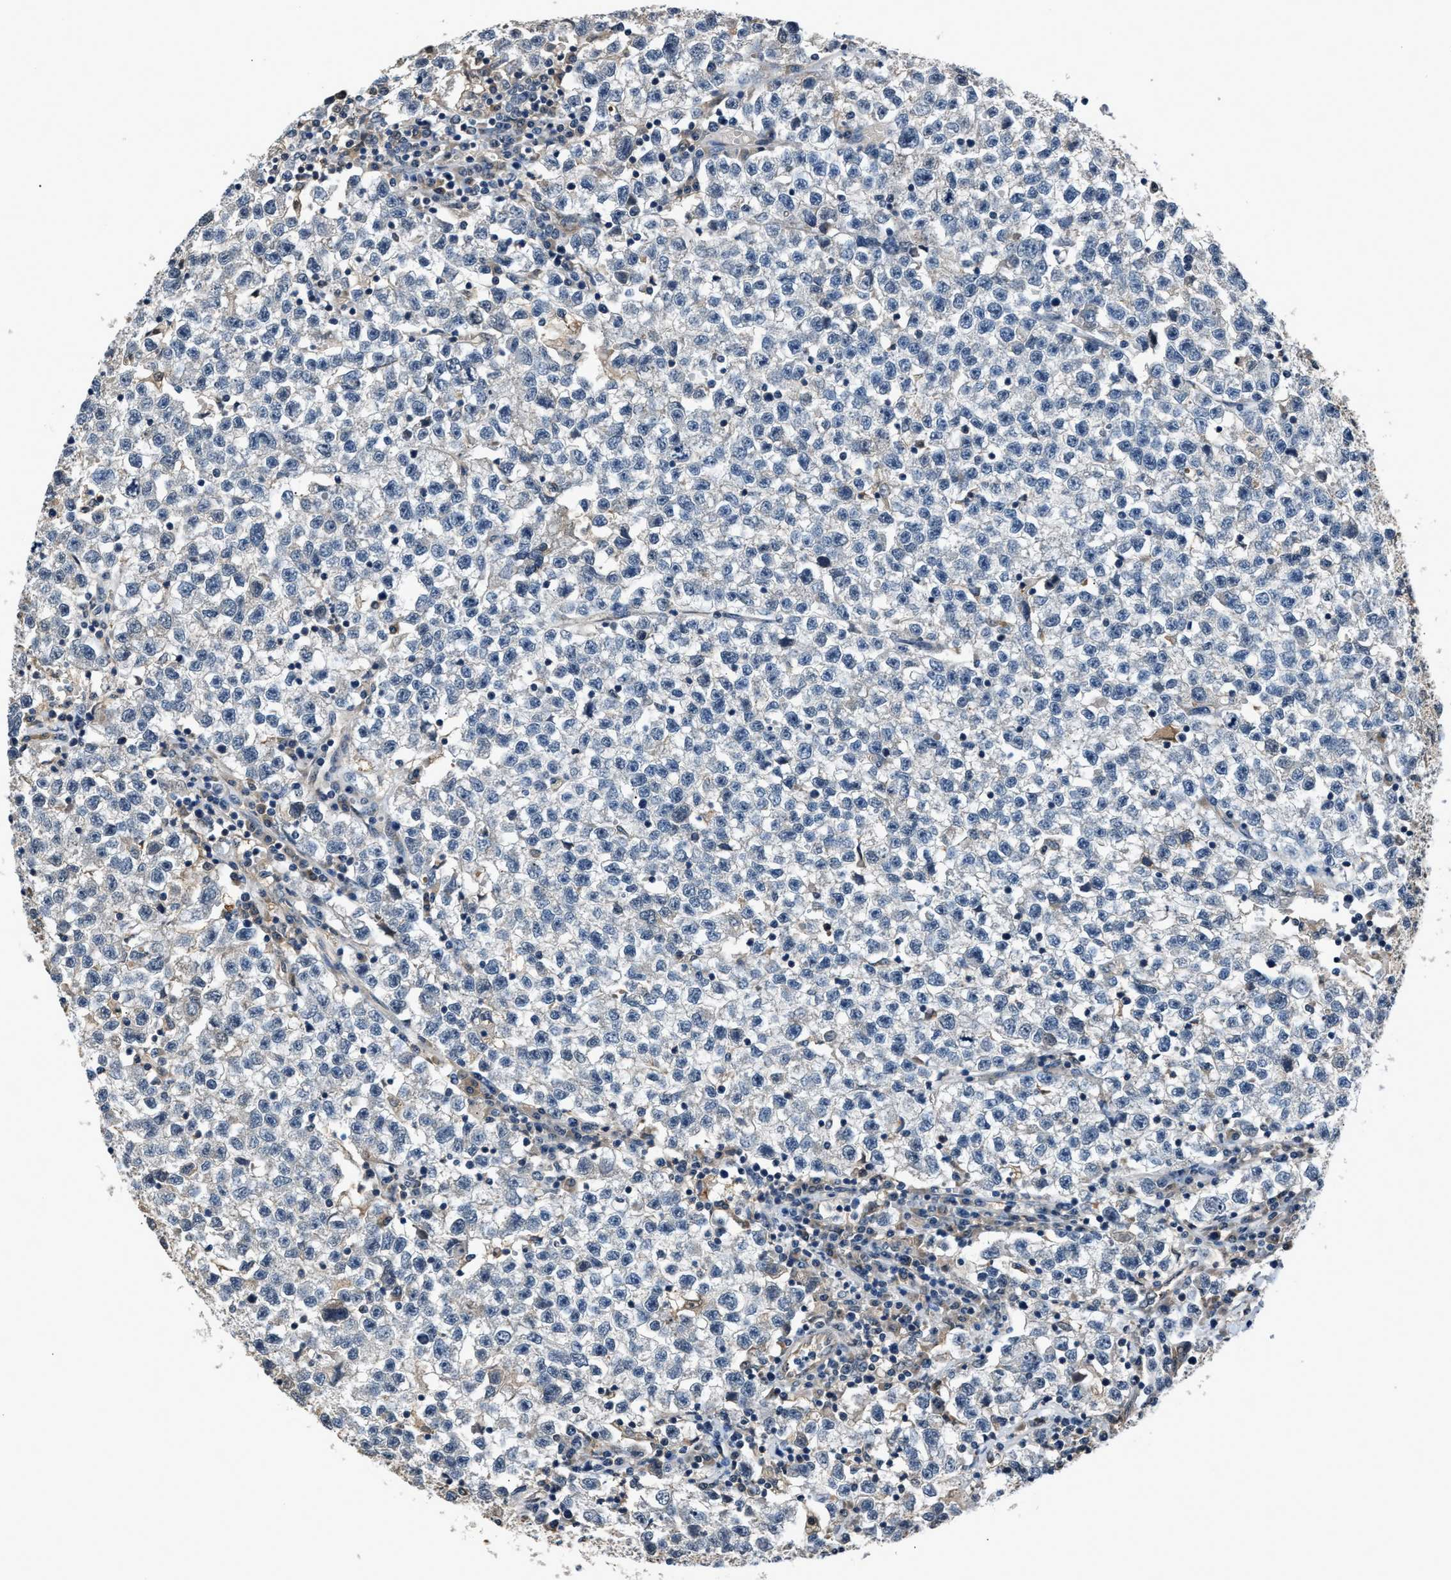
{"staining": {"intensity": "negative", "quantity": "none", "location": "none"}, "tissue": "testis cancer", "cell_type": "Tumor cells", "image_type": "cancer", "snomed": [{"axis": "morphology", "description": "Seminoma, NOS"}, {"axis": "topography", "description": "Testis"}], "caption": "Seminoma (testis) was stained to show a protein in brown. There is no significant expression in tumor cells.", "gene": "TP53I3", "patient": {"sex": "male", "age": 22}}